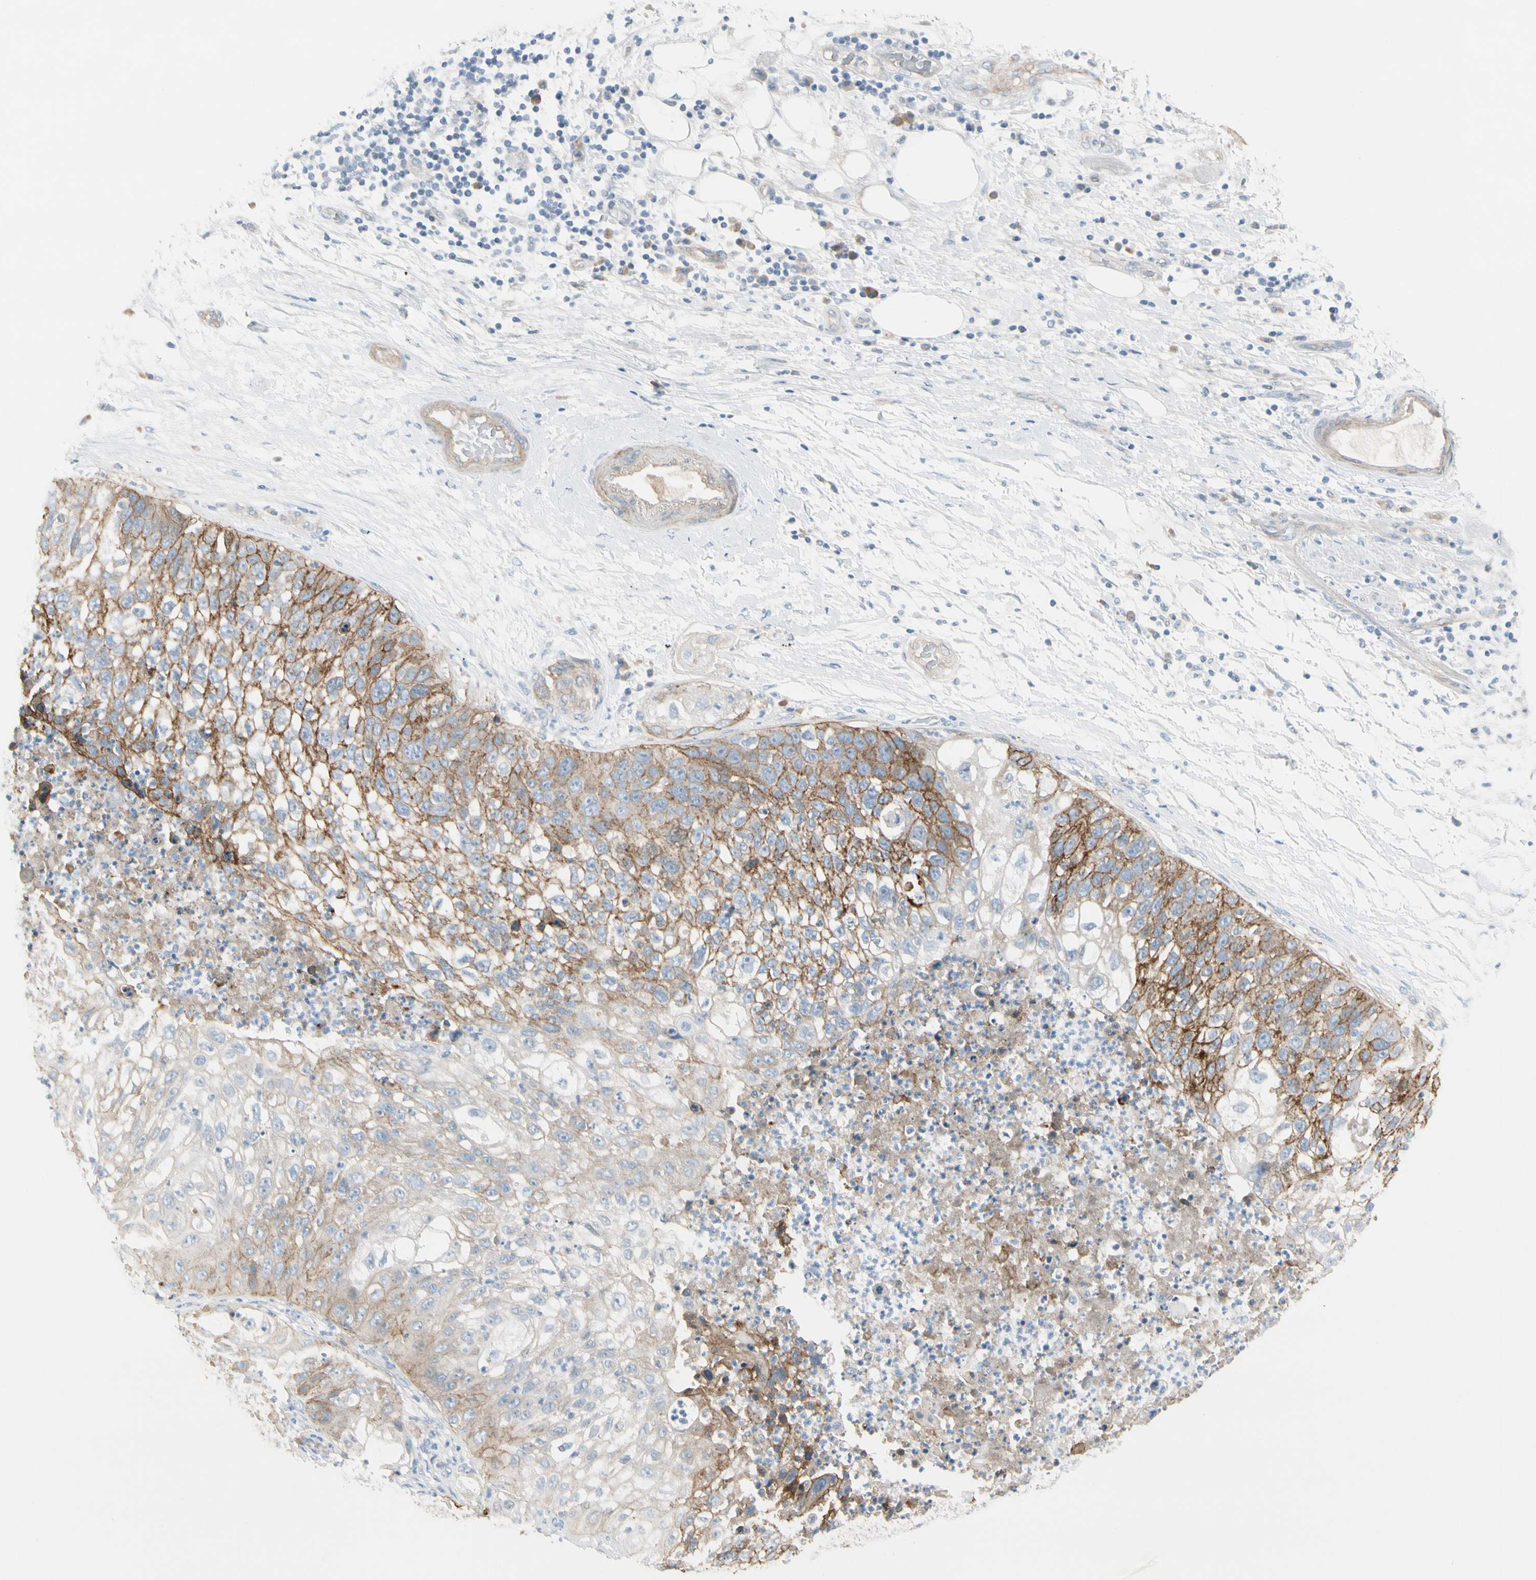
{"staining": {"intensity": "moderate", "quantity": "25%-75%", "location": "cytoplasmic/membranous"}, "tissue": "lung cancer", "cell_type": "Tumor cells", "image_type": "cancer", "snomed": [{"axis": "morphology", "description": "Inflammation, NOS"}, {"axis": "morphology", "description": "Squamous cell carcinoma, NOS"}, {"axis": "topography", "description": "Lymph node"}, {"axis": "topography", "description": "Soft tissue"}, {"axis": "topography", "description": "Lung"}], "caption": "IHC of lung squamous cell carcinoma exhibits medium levels of moderate cytoplasmic/membranous expression in approximately 25%-75% of tumor cells.", "gene": "ITGA3", "patient": {"sex": "male", "age": 66}}